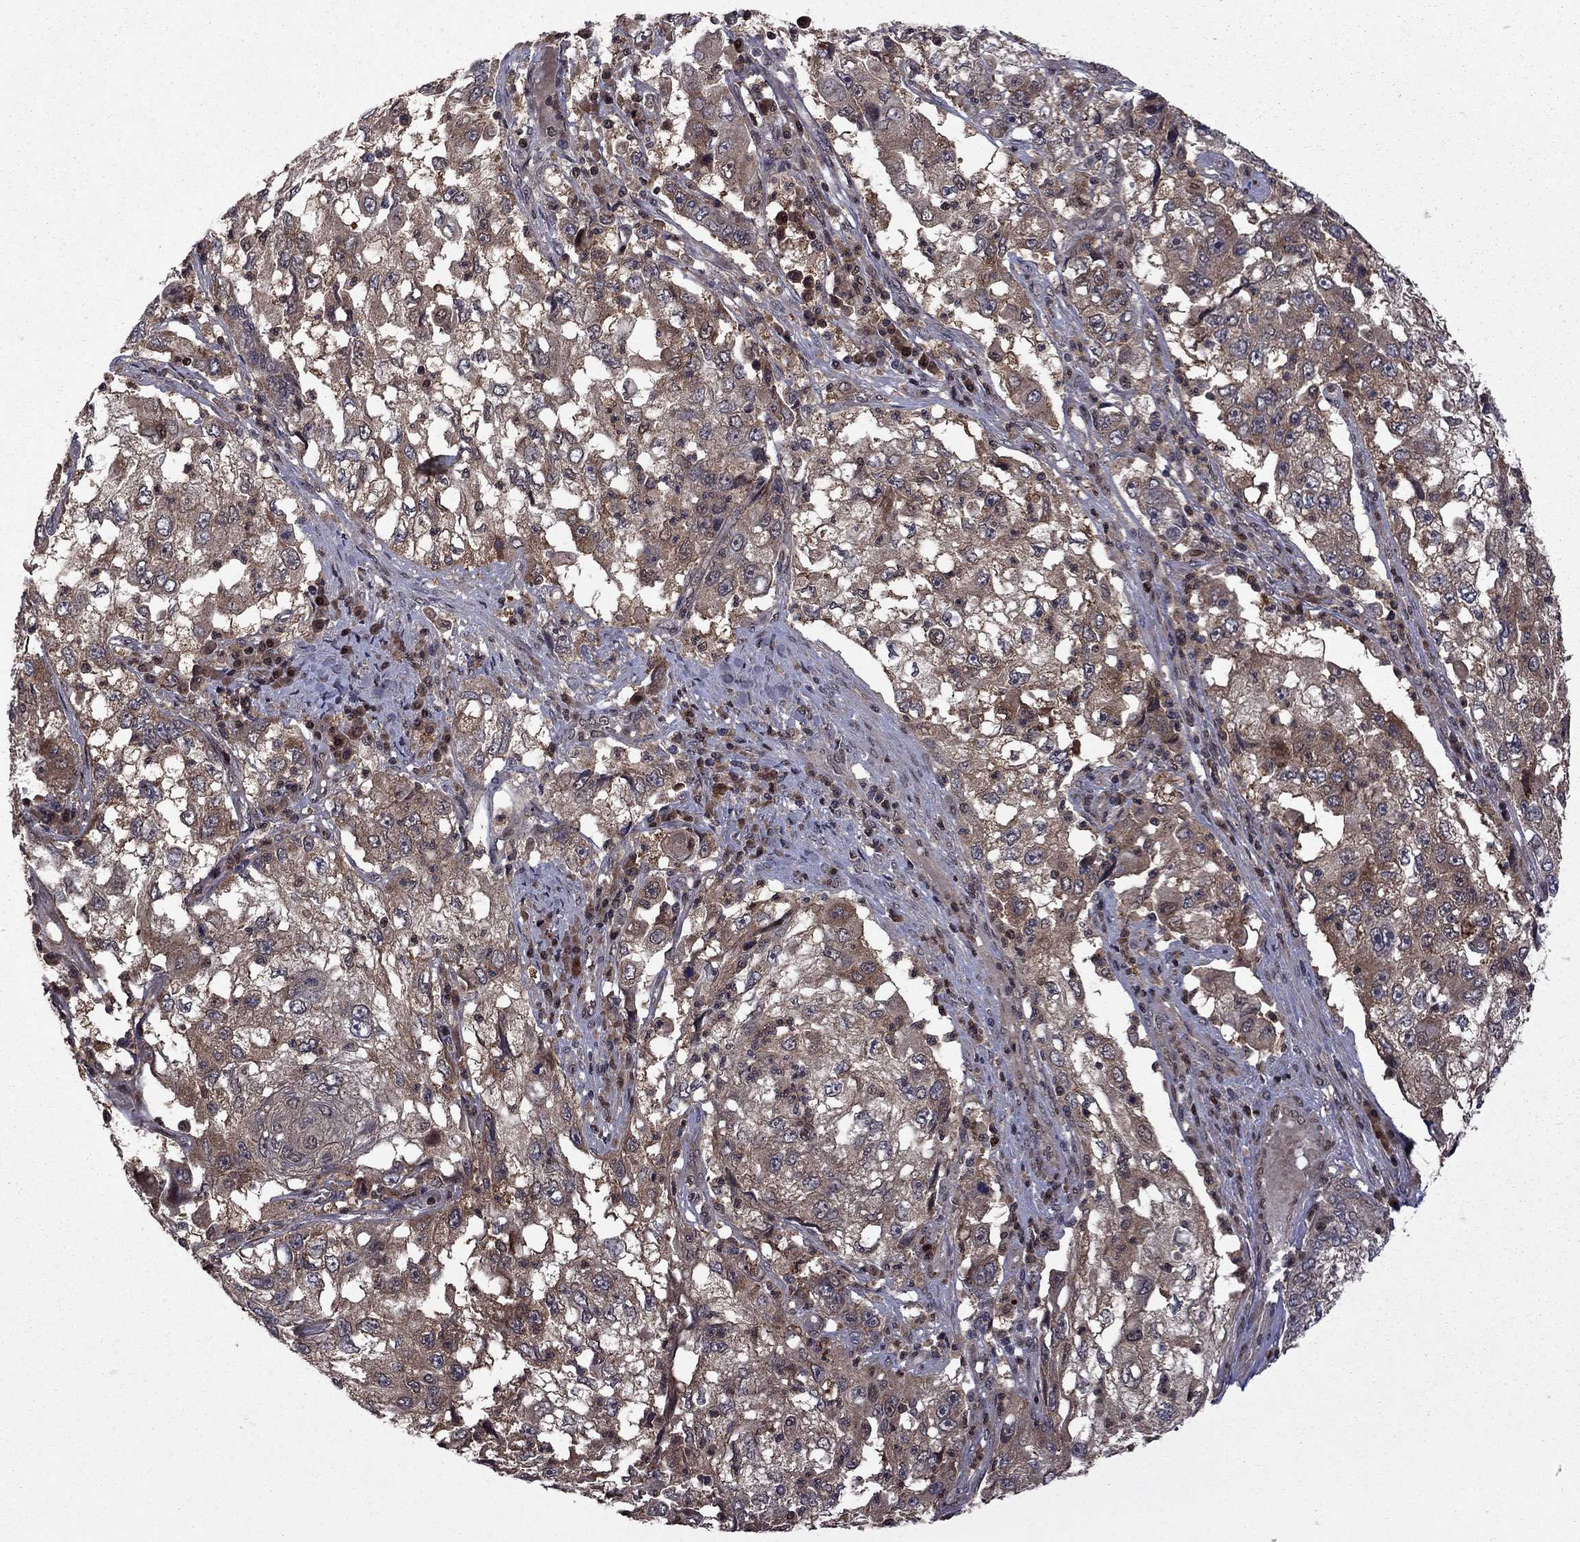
{"staining": {"intensity": "moderate", "quantity": ">75%", "location": "cytoplasmic/membranous"}, "tissue": "cervical cancer", "cell_type": "Tumor cells", "image_type": "cancer", "snomed": [{"axis": "morphology", "description": "Squamous cell carcinoma, NOS"}, {"axis": "topography", "description": "Cervix"}], "caption": "Immunohistochemical staining of cervical squamous cell carcinoma demonstrates medium levels of moderate cytoplasmic/membranous protein expression in about >75% of tumor cells.", "gene": "IPP", "patient": {"sex": "female", "age": 36}}